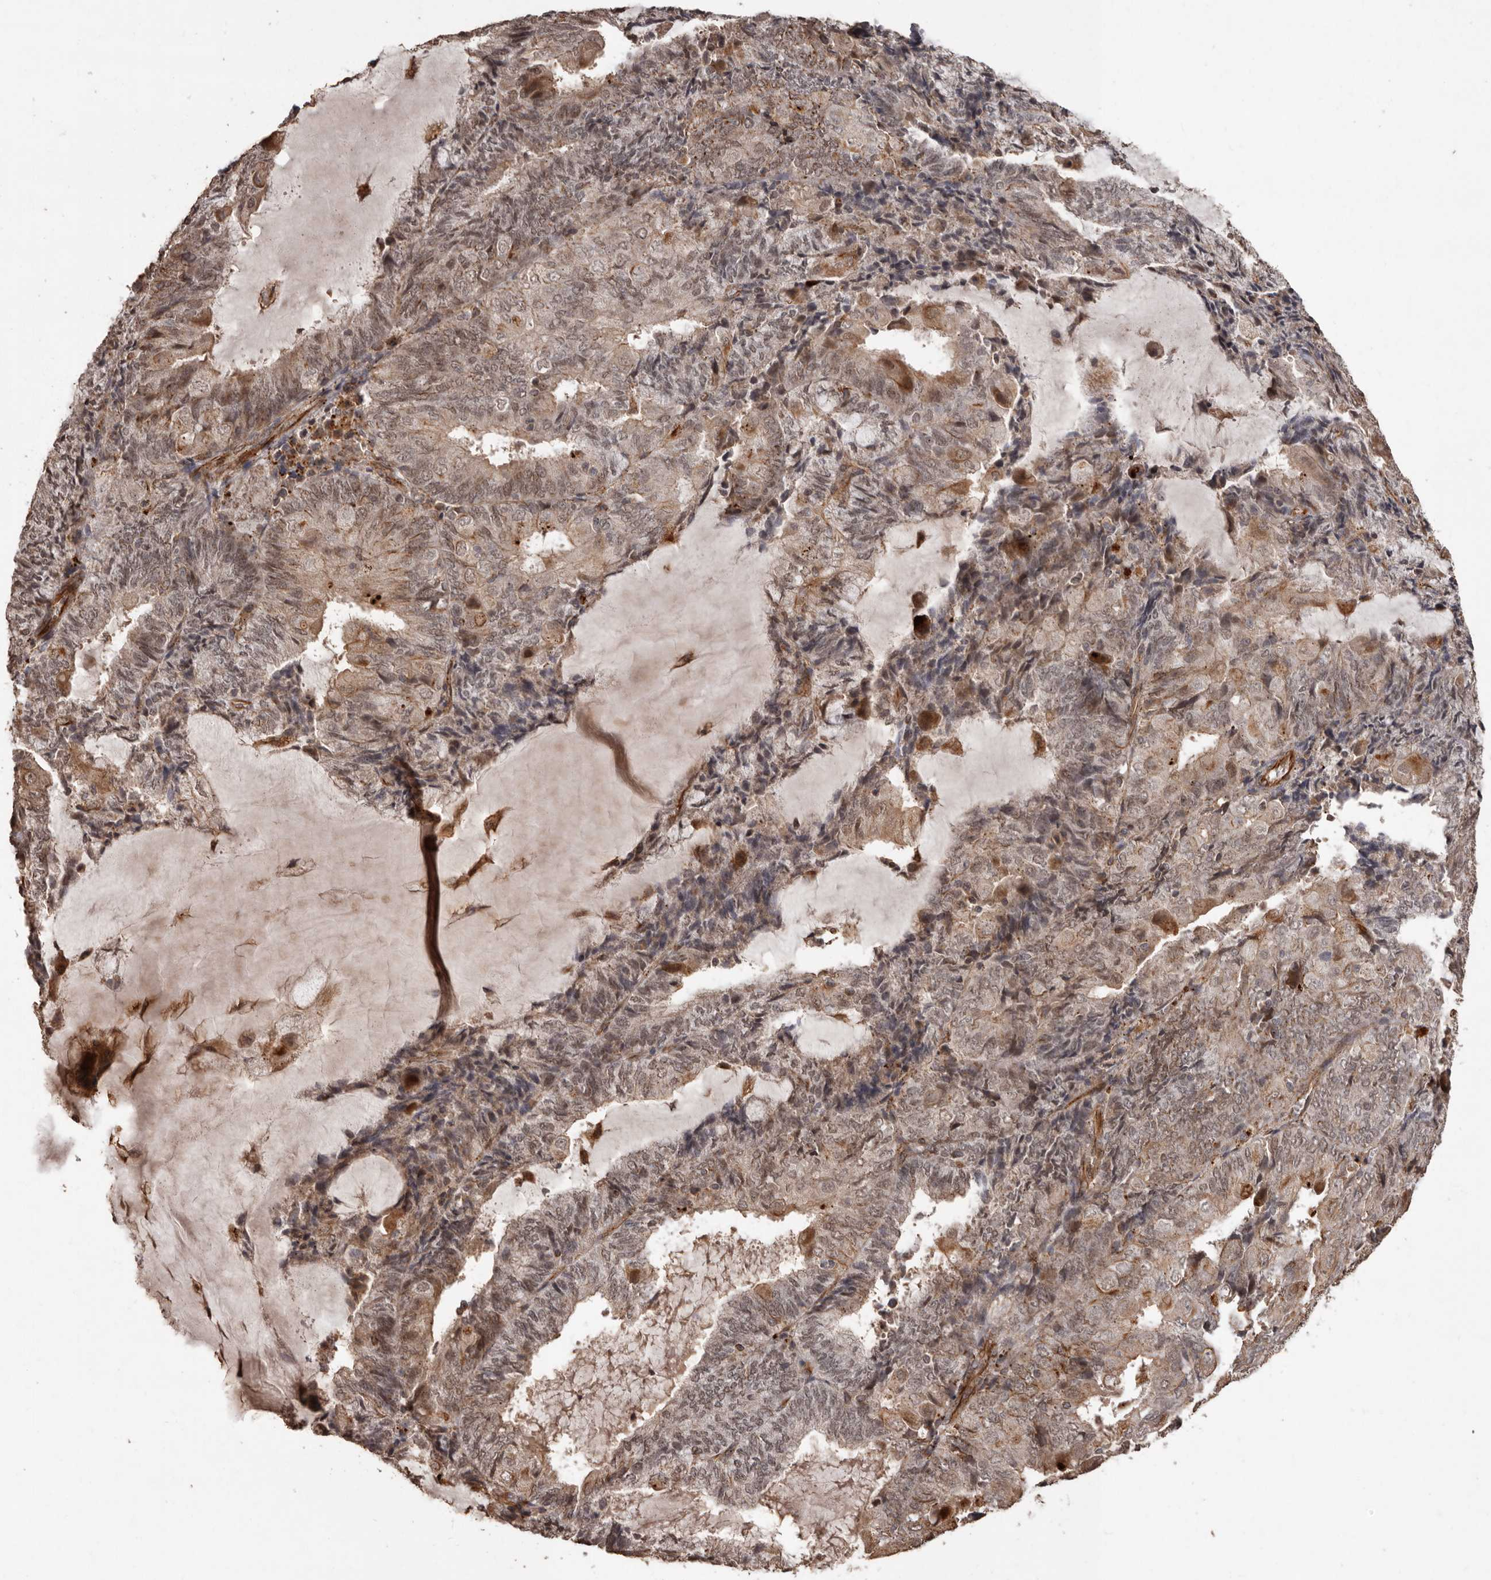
{"staining": {"intensity": "weak", "quantity": ">75%", "location": "nuclear"}, "tissue": "endometrial cancer", "cell_type": "Tumor cells", "image_type": "cancer", "snomed": [{"axis": "morphology", "description": "Adenocarcinoma, NOS"}, {"axis": "topography", "description": "Endometrium"}], "caption": "Immunohistochemical staining of endometrial cancer (adenocarcinoma) reveals weak nuclear protein positivity in about >75% of tumor cells.", "gene": "BRAT1", "patient": {"sex": "female", "age": 81}}